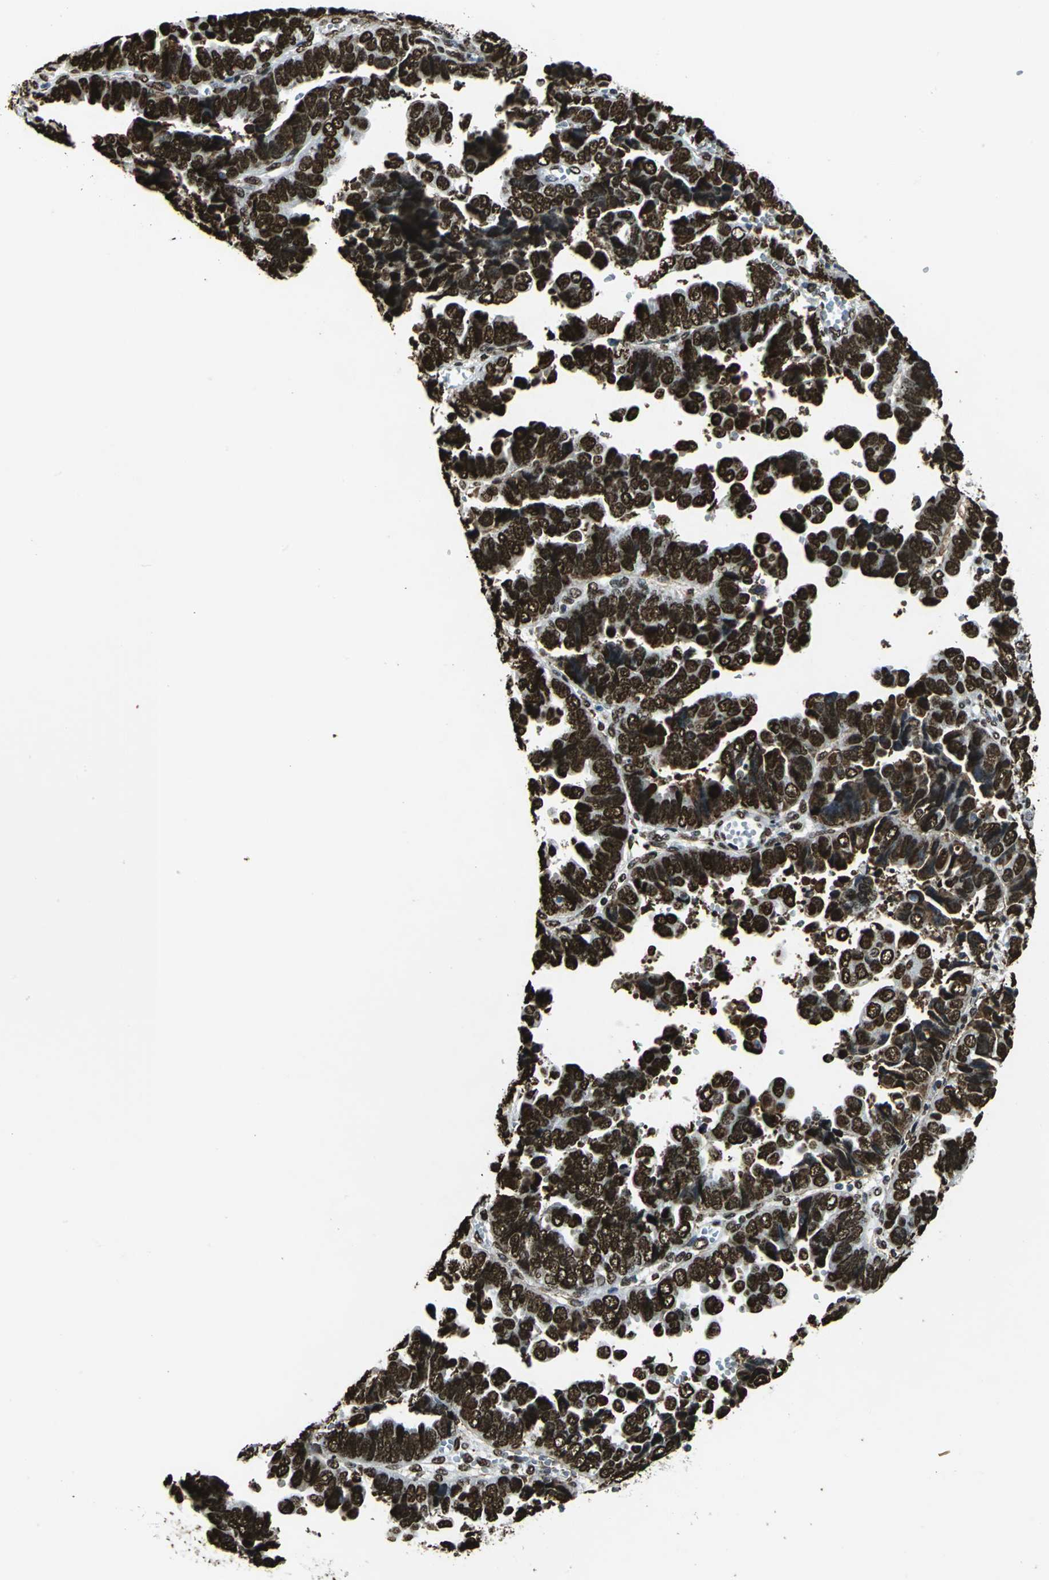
{"staining": {"intensity": "strong", "quantity": ">75%", "location": "nuclear"}, "tissue": "endometrial cancer", "cell_type": "Tumor cells", "image_type": "cancer", "snomed": [{"axis": "morphology", "description": "Adenocarcinoma, NOS"}, {"axis": "topography", "description": "Endometrium"}], "caption": "A brown stain shows strong nuclear staining of a protein in endometrial adenocarcinoma tumor cells.", "gene": "APEX1", "patient": {"sex": "female", "age": 75}}